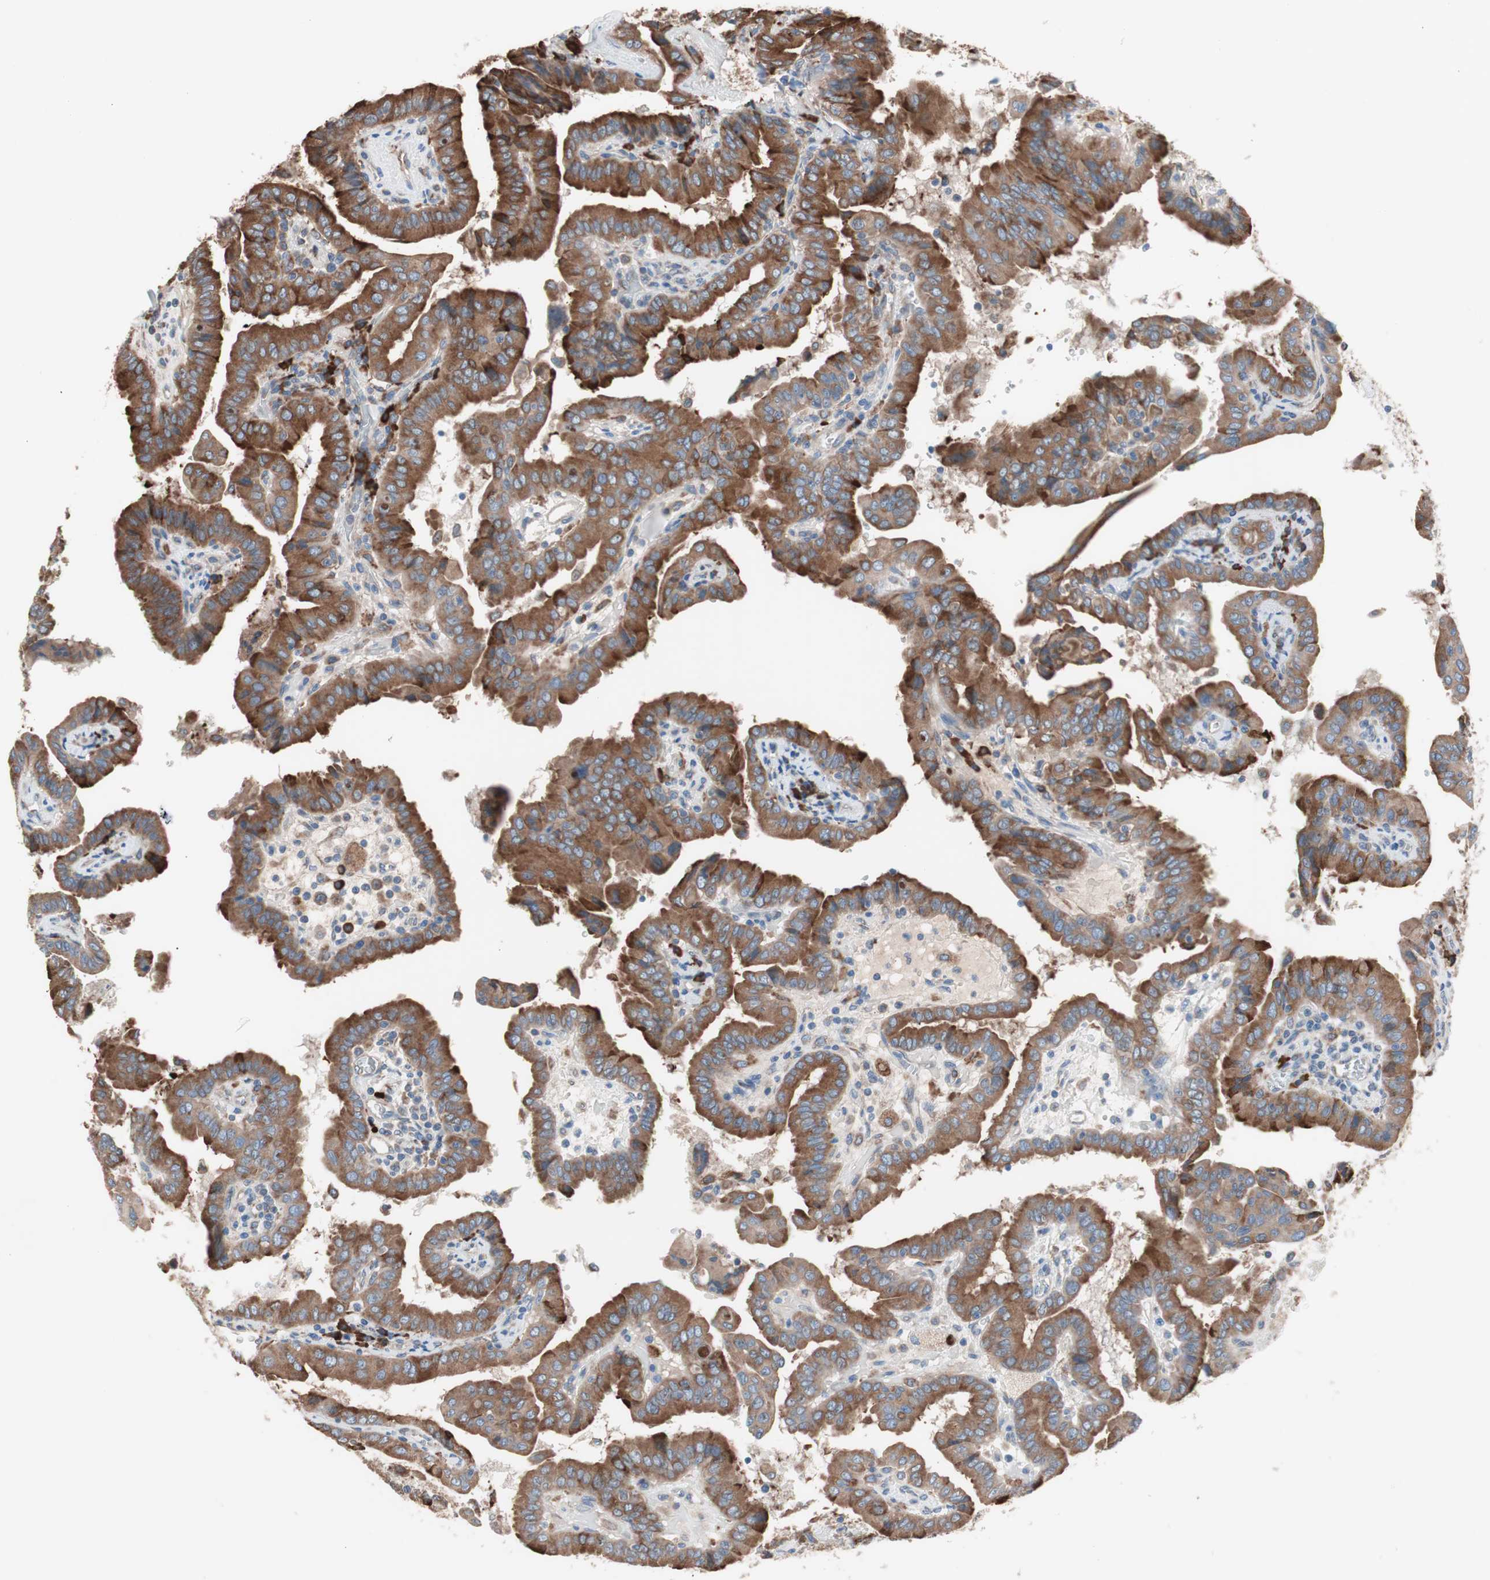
{"staining": {"intensity": "strong", "quantity": ">75%", "location": "cytoplasmic/membranous"}, "tissue": "thyroid cancer", "cell_type": "Tumor cells", "image_type": "cancer", "snomed": [{"axis": "morphology", "description": "Papillary adenocarcinoma, NOS"}, {"axis": "topography", "description": "Thyroid gland"}], "caption": "Thyroid cancer (papillary adenocarcinoma) stained for a protein displays strong cytoplasmic/membranous positivity in tumor cells. (DAB IHC with brightfield microscopy, high magnification).", "gene": "SLC27A4", "patient": {"sex": "male", "age": 33}}